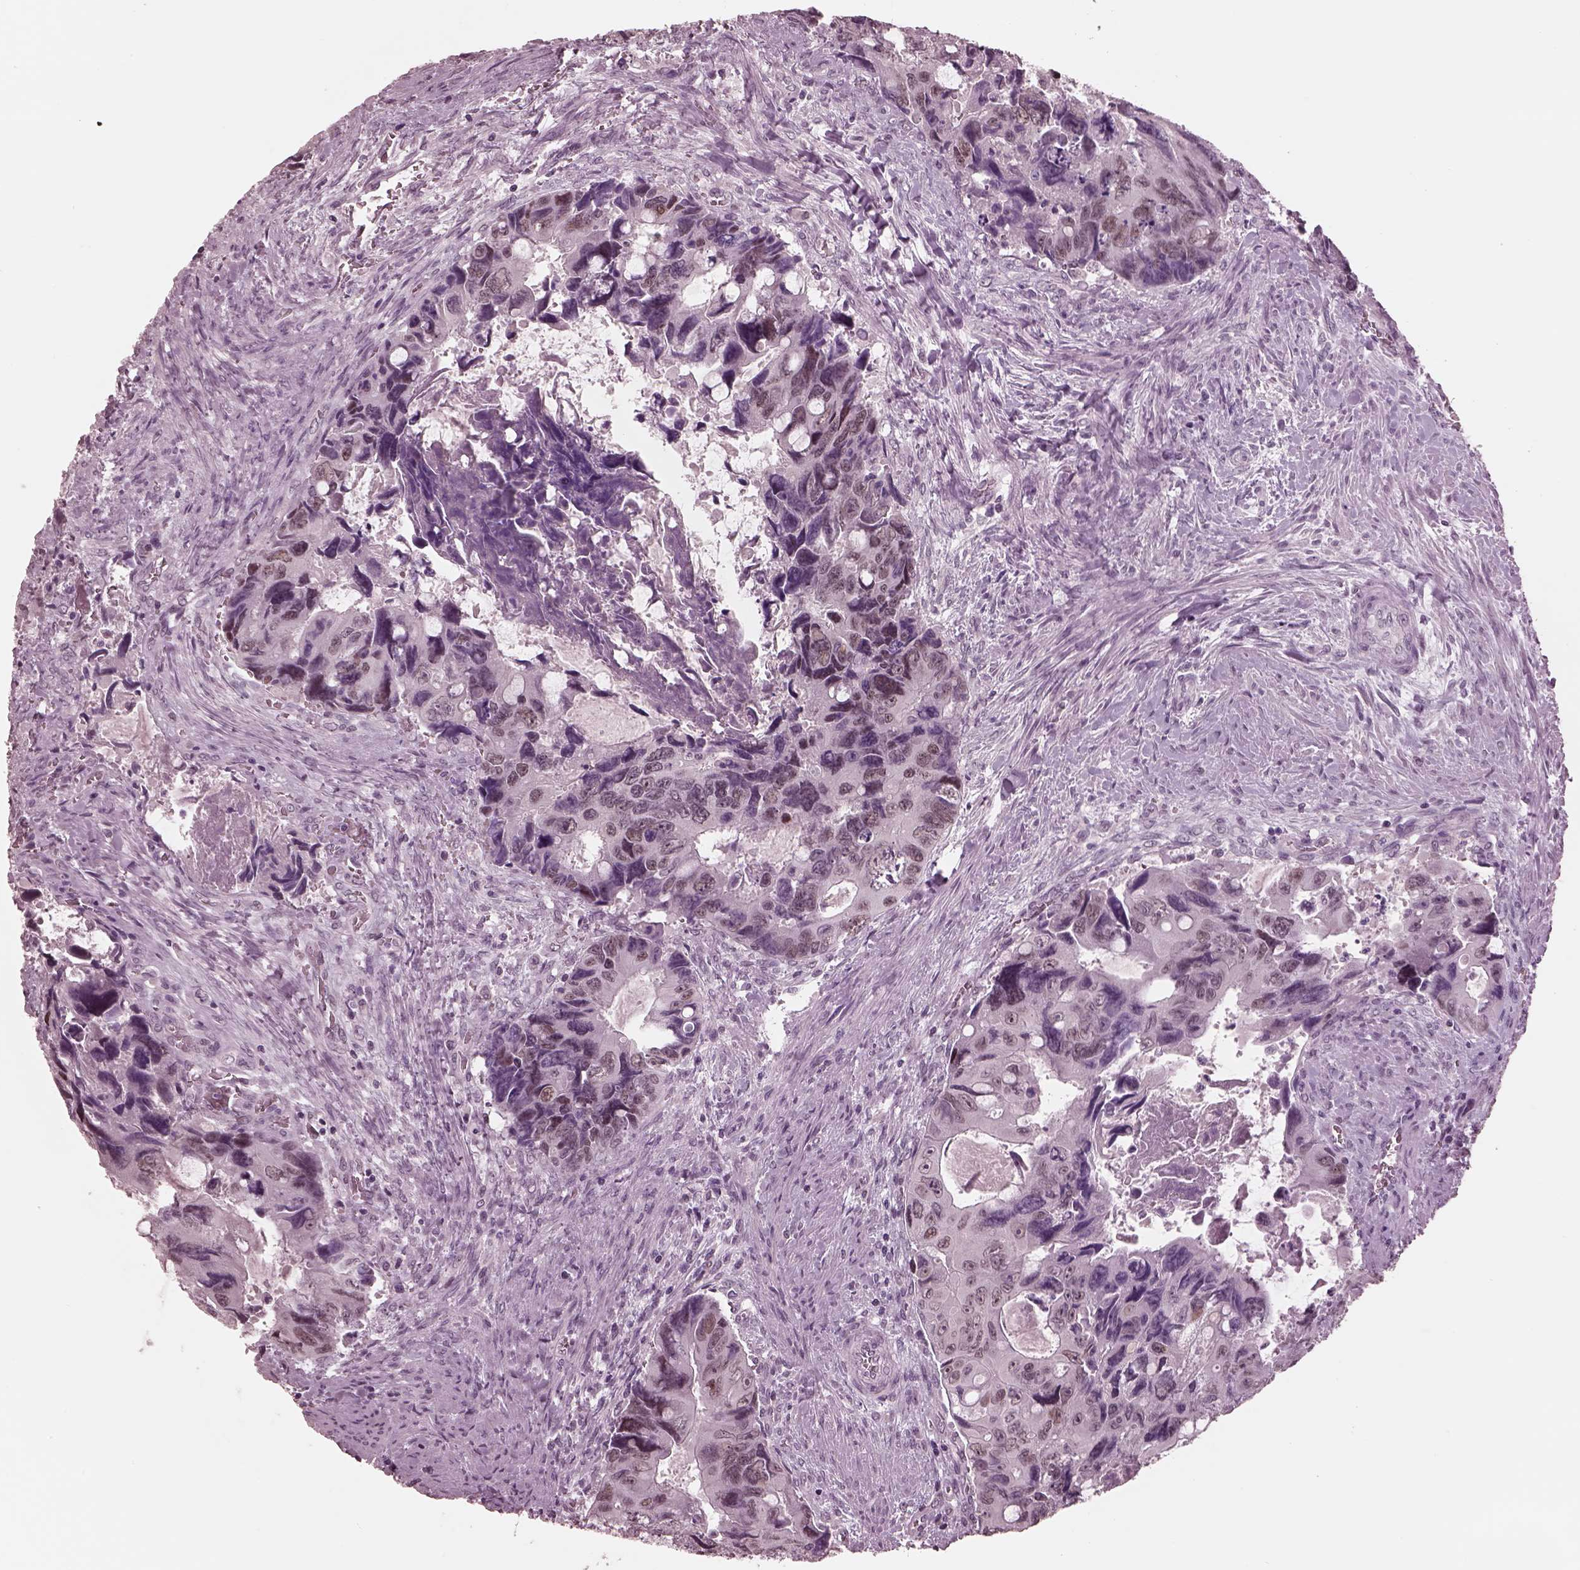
{"staining": {"intensity": "weak", "quantity": "25%-75%", "location": "nuclear"}, "tissue": "colorectal cancer", "cell_type": "Tumor cells", "image_type": "cancer", "snomed": [{"axis": "morphology", "description": "Adenocarcinoma, NOS"}, {"axis": "topography", "description": "Rectum"}], "caption": "Colorectal cancer stained for a protein displays weak nuclear positivity in tumor cells.", "gene": "GARIN4", "patient": {"sex": "male", "age": 62}}